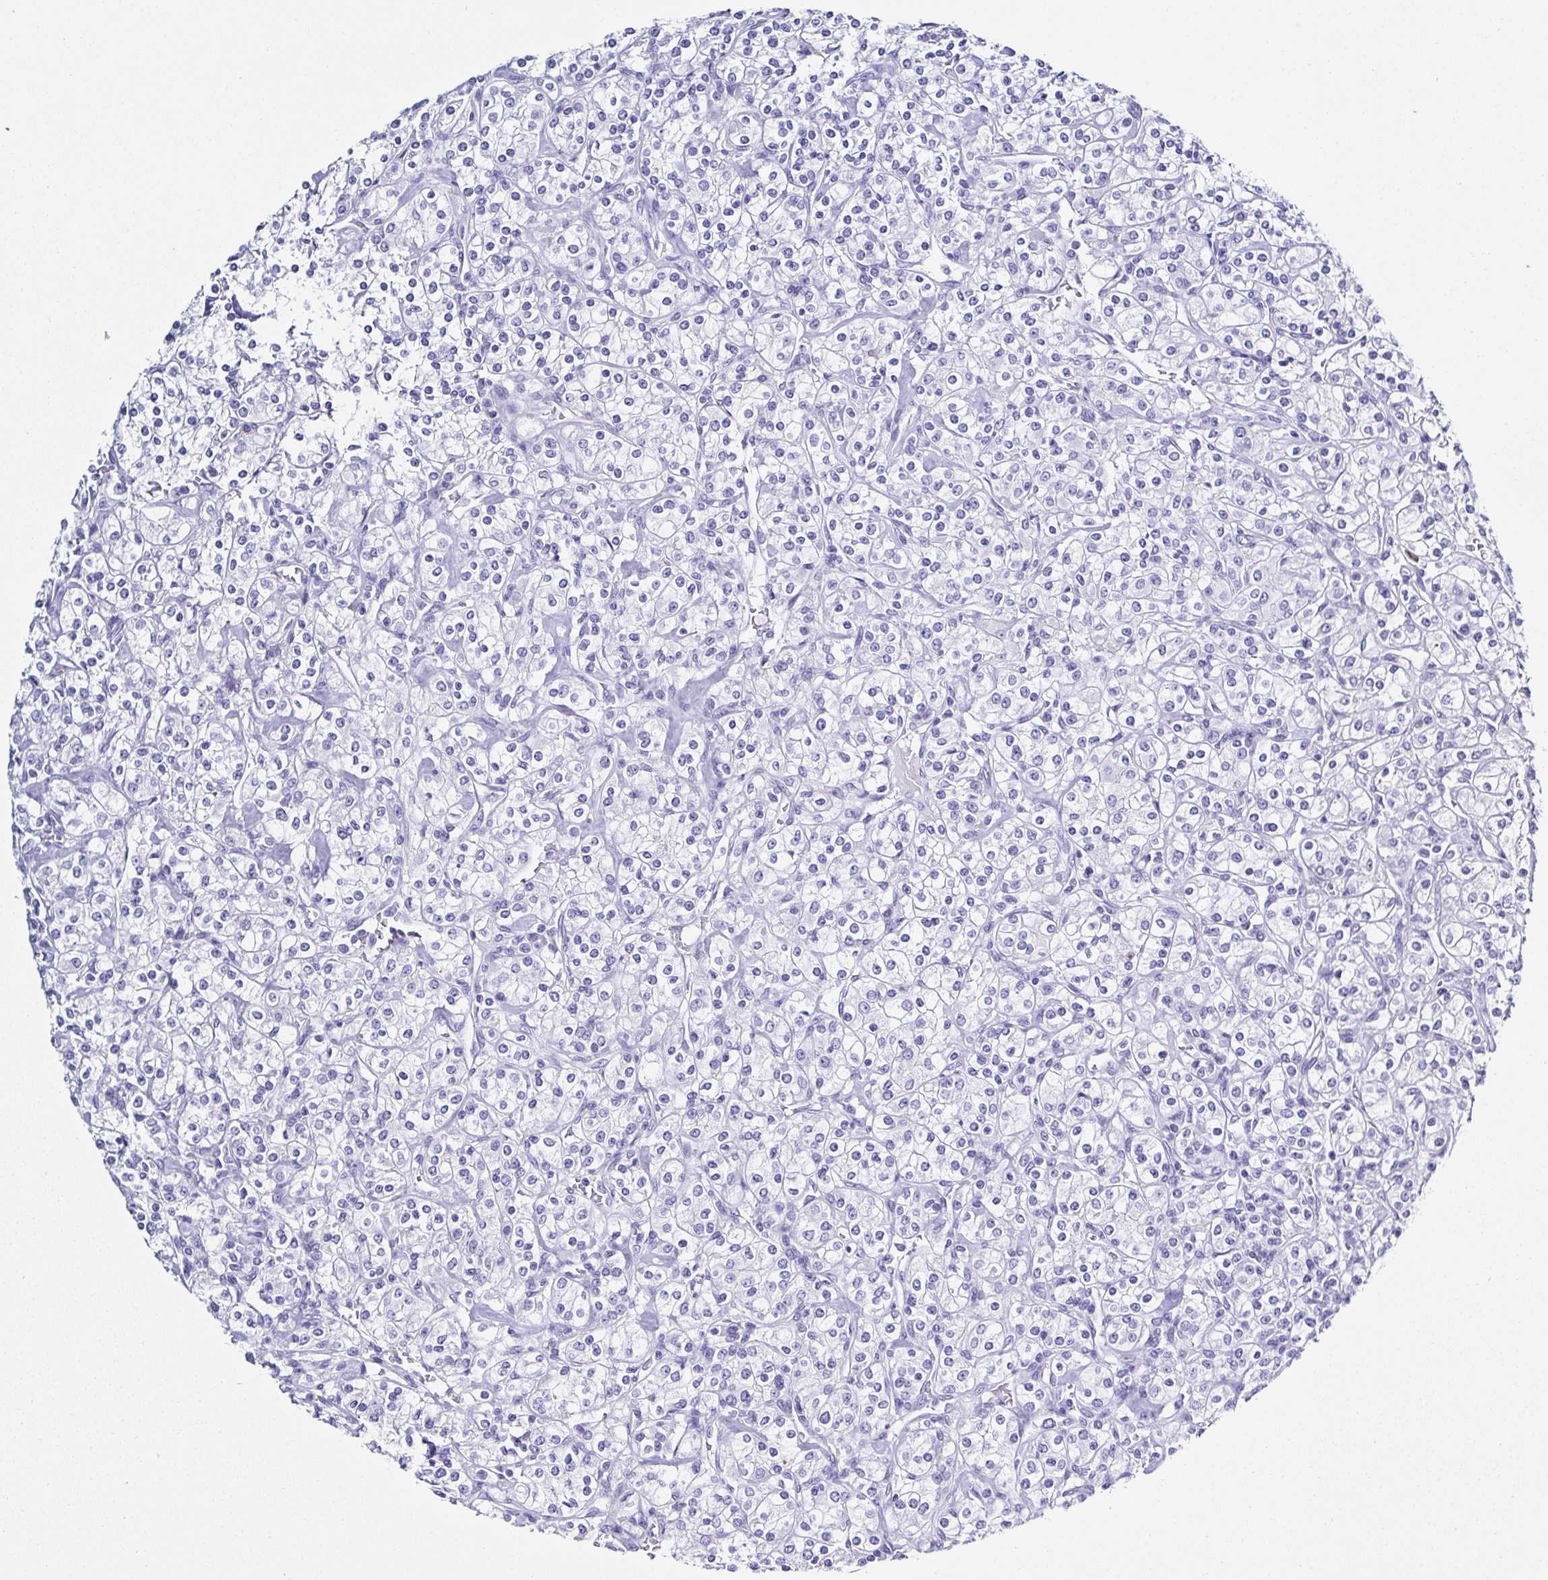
{"staining": {"intensity": "negative", "quantity": "none", "location": "none"}, "tissue": "renal cancer", "cell_type": "Tumor cells", "image_type": "cancer", "snomed": [{"axis": "morphology", "description": "Adenocarcinoma, NOS"}, {"axis": "topography", "description": "Kidney"}], "caption": "Protein analysis of renal cancer (adenocarcinoma) exhibits no significant expression in tumor cells.", "gene": "TNNT2", "patient": {"sex": "male", "age": 77}}